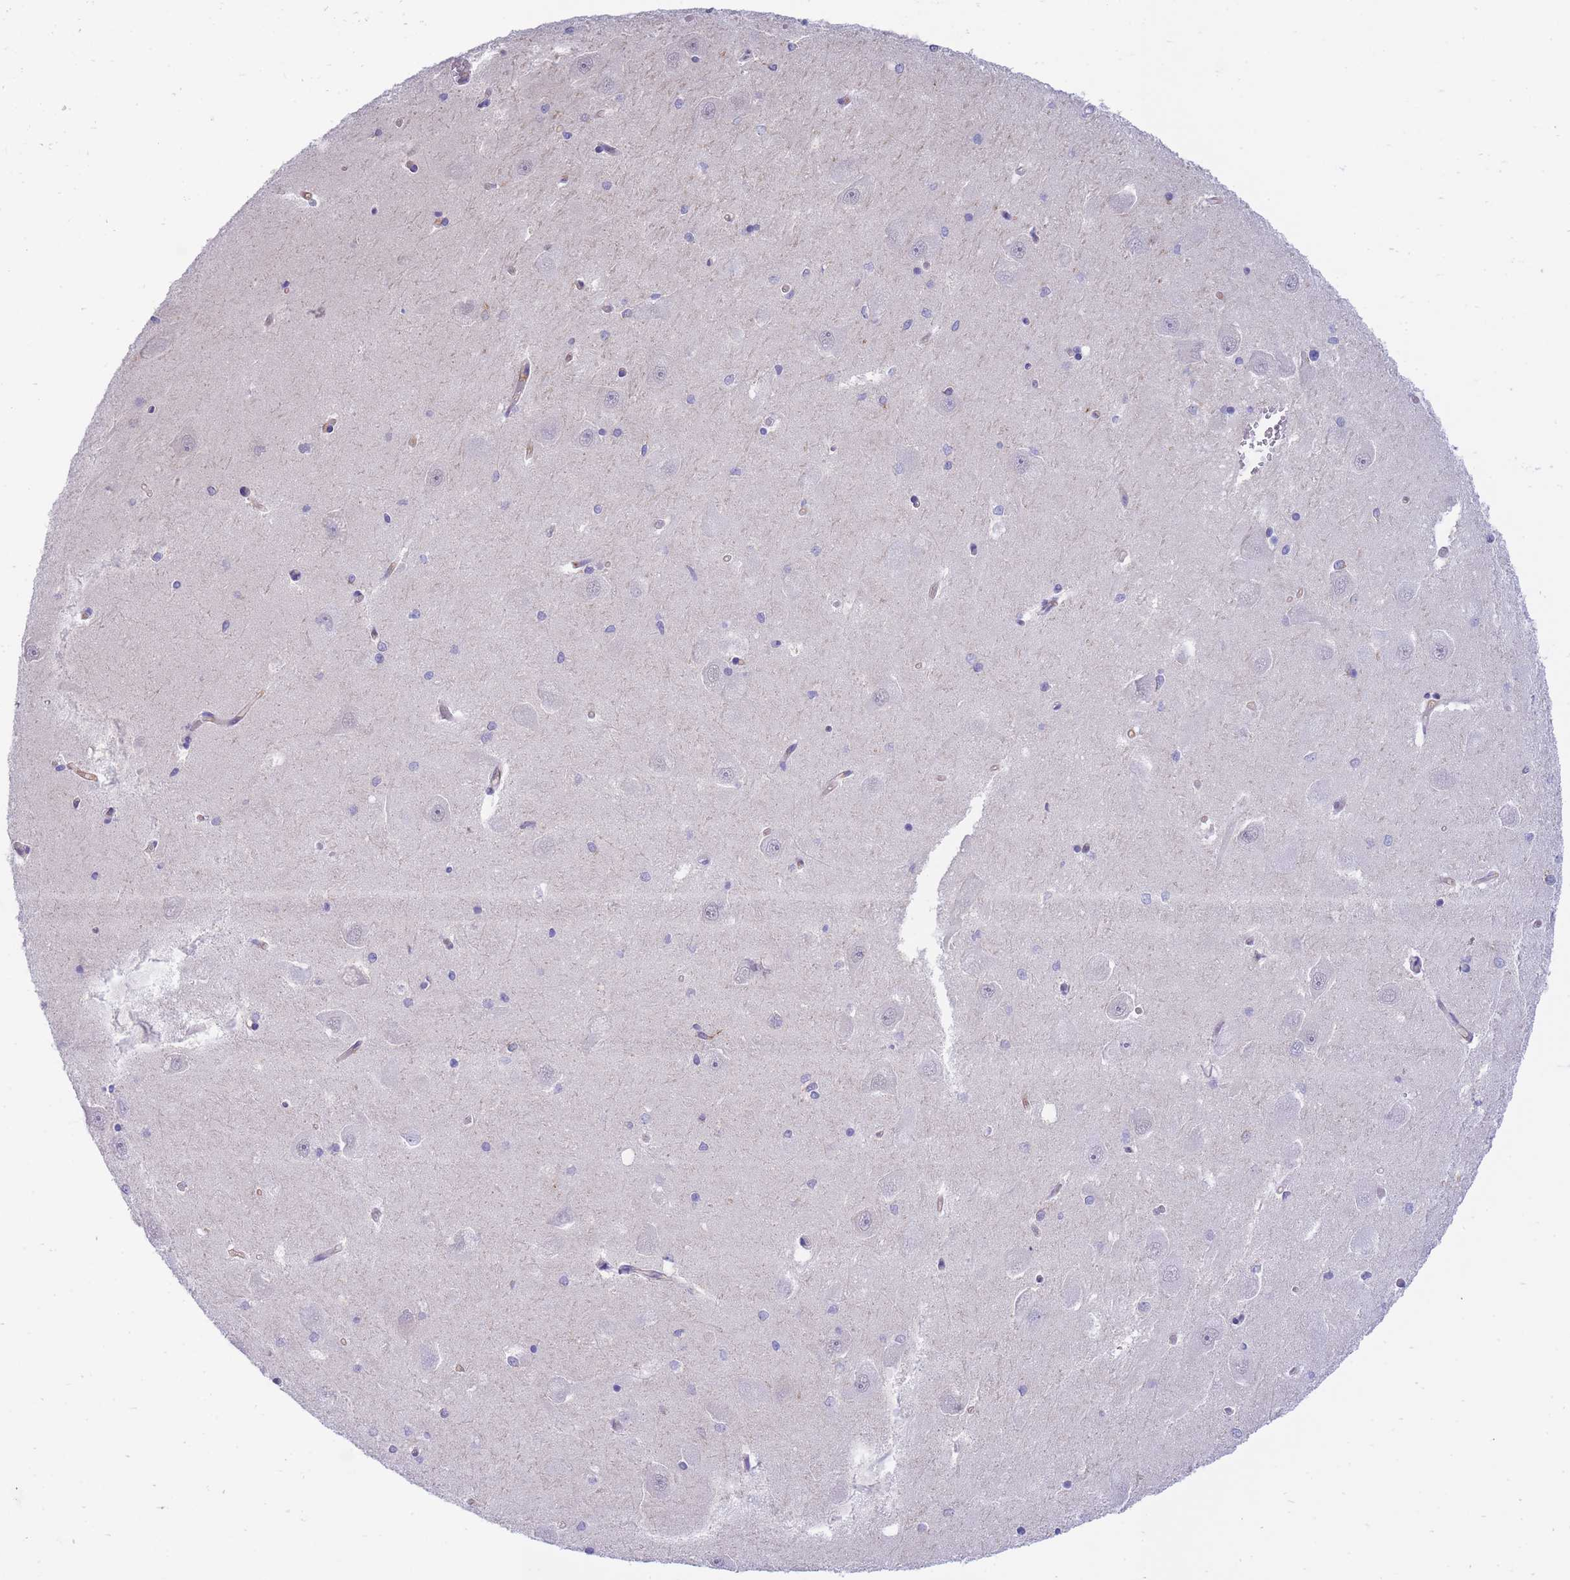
{"staining": {"intensity": "negative", "quantity": "none", "location": "none"}, "tissue": "hippocampus", "cell_type": "Glial cells", "image_type": "normal", "snomed": [{"axis": "morphology", "description": "Normal tissue, NOS"}, {"axis": "topography", "description": "Hippocampus"}], "caption": "A histopathology image of human hippocampus is negative for staining in glial cells.", "gene": "NAMPT", "patient": {"sex": "male", "age": 45}}